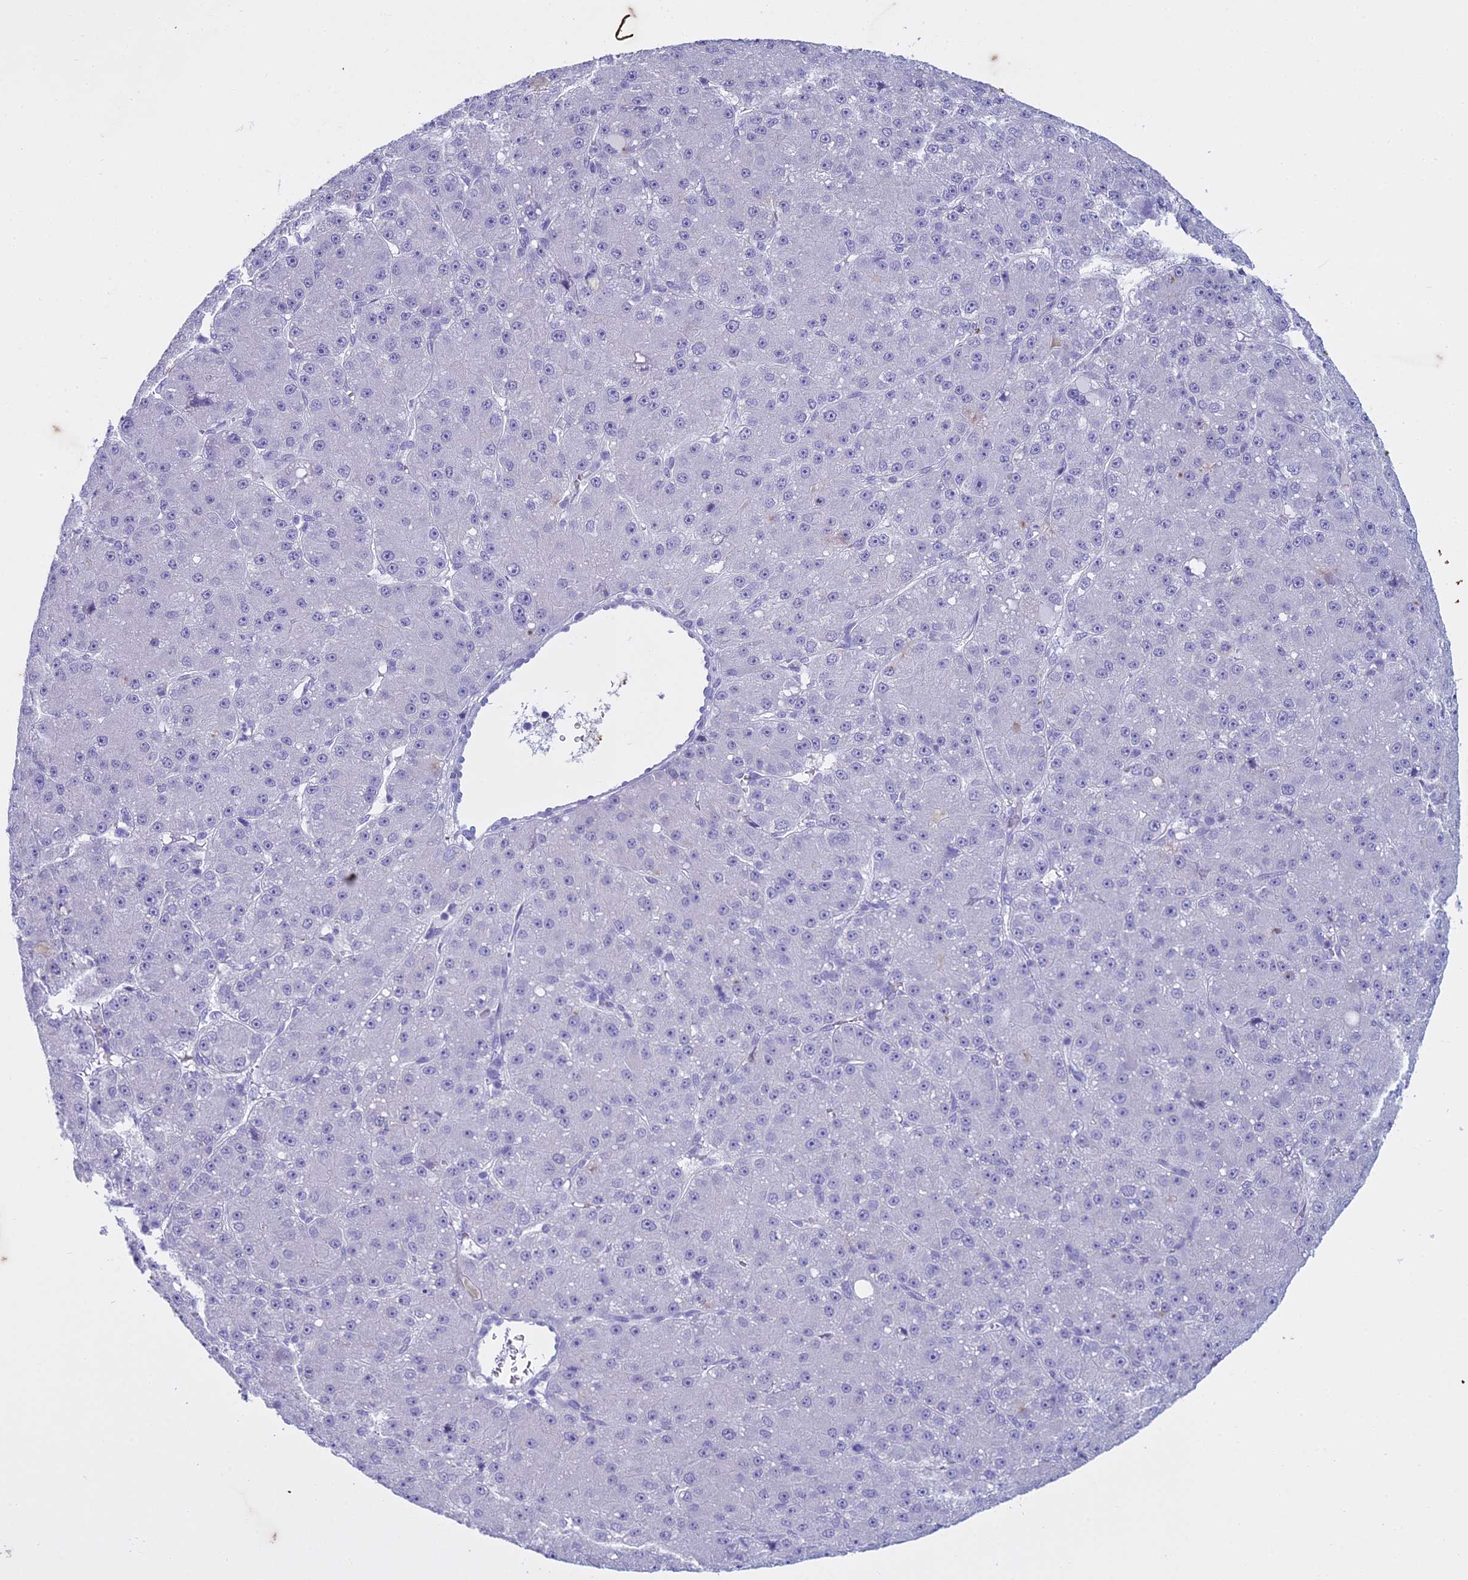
{"staining": {"intensity": "negative", "quantity": "none", "location": "none"}, "tissue": "liver cancer", "cell_type": "Tumor cells", "image_type": "cancer", "snomed": [{"axis": "morphology", "description": "Carcinoma, Hepatocellular, NOS"}, {"axis": "topography", "description": "Liver"}], "caption": "High magnification brightfield microscopy of liver cancer (hepatocellular carcinoma) stained with DAB (brown) and counterstained with hematoxylin (blue): tumor cells show no significant positivity.", "gene": "HMGB4", "patient": {"sex": "male", "age": 67}}